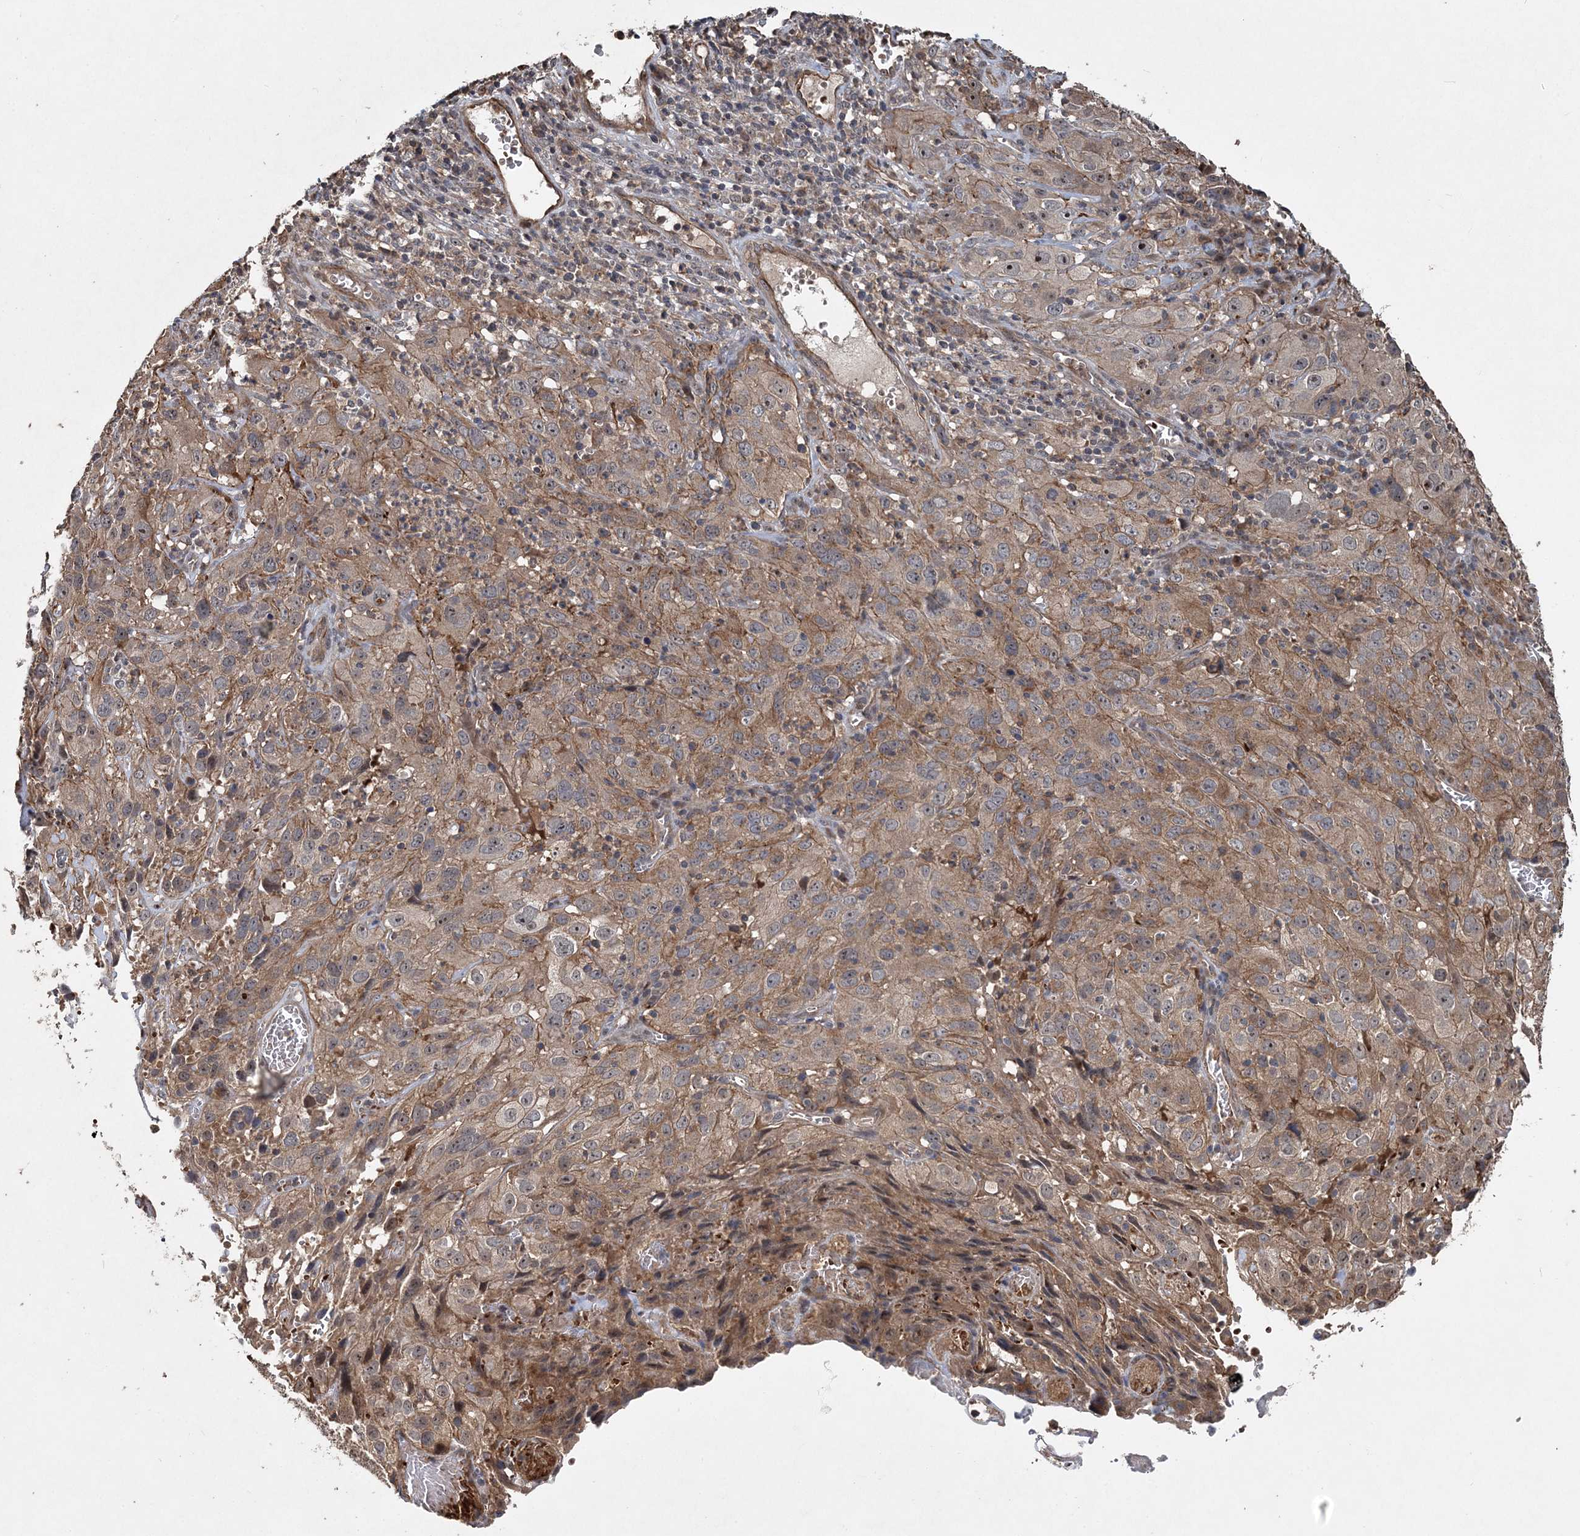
{"staining": {"intensity": "moderate", "quantity": ">75%", "location": "cytoplasmic/membranous"}, "tissue": "cervical cancer", "cell_type": "Tumor cells", "image_type": "cancer", "snomed": [{"axis": "morphology", "description": "Squamous cell carcinoma, NOS"}, {"axis": "topography", "description": "Cervix"}], "caption": "Moderate cytoplasmic/membranous staining is present in approximately >75% of tumor cells in cervical cancer.", "gene": "HYCC2", "patient": {"sex": "female", "age": 32}}